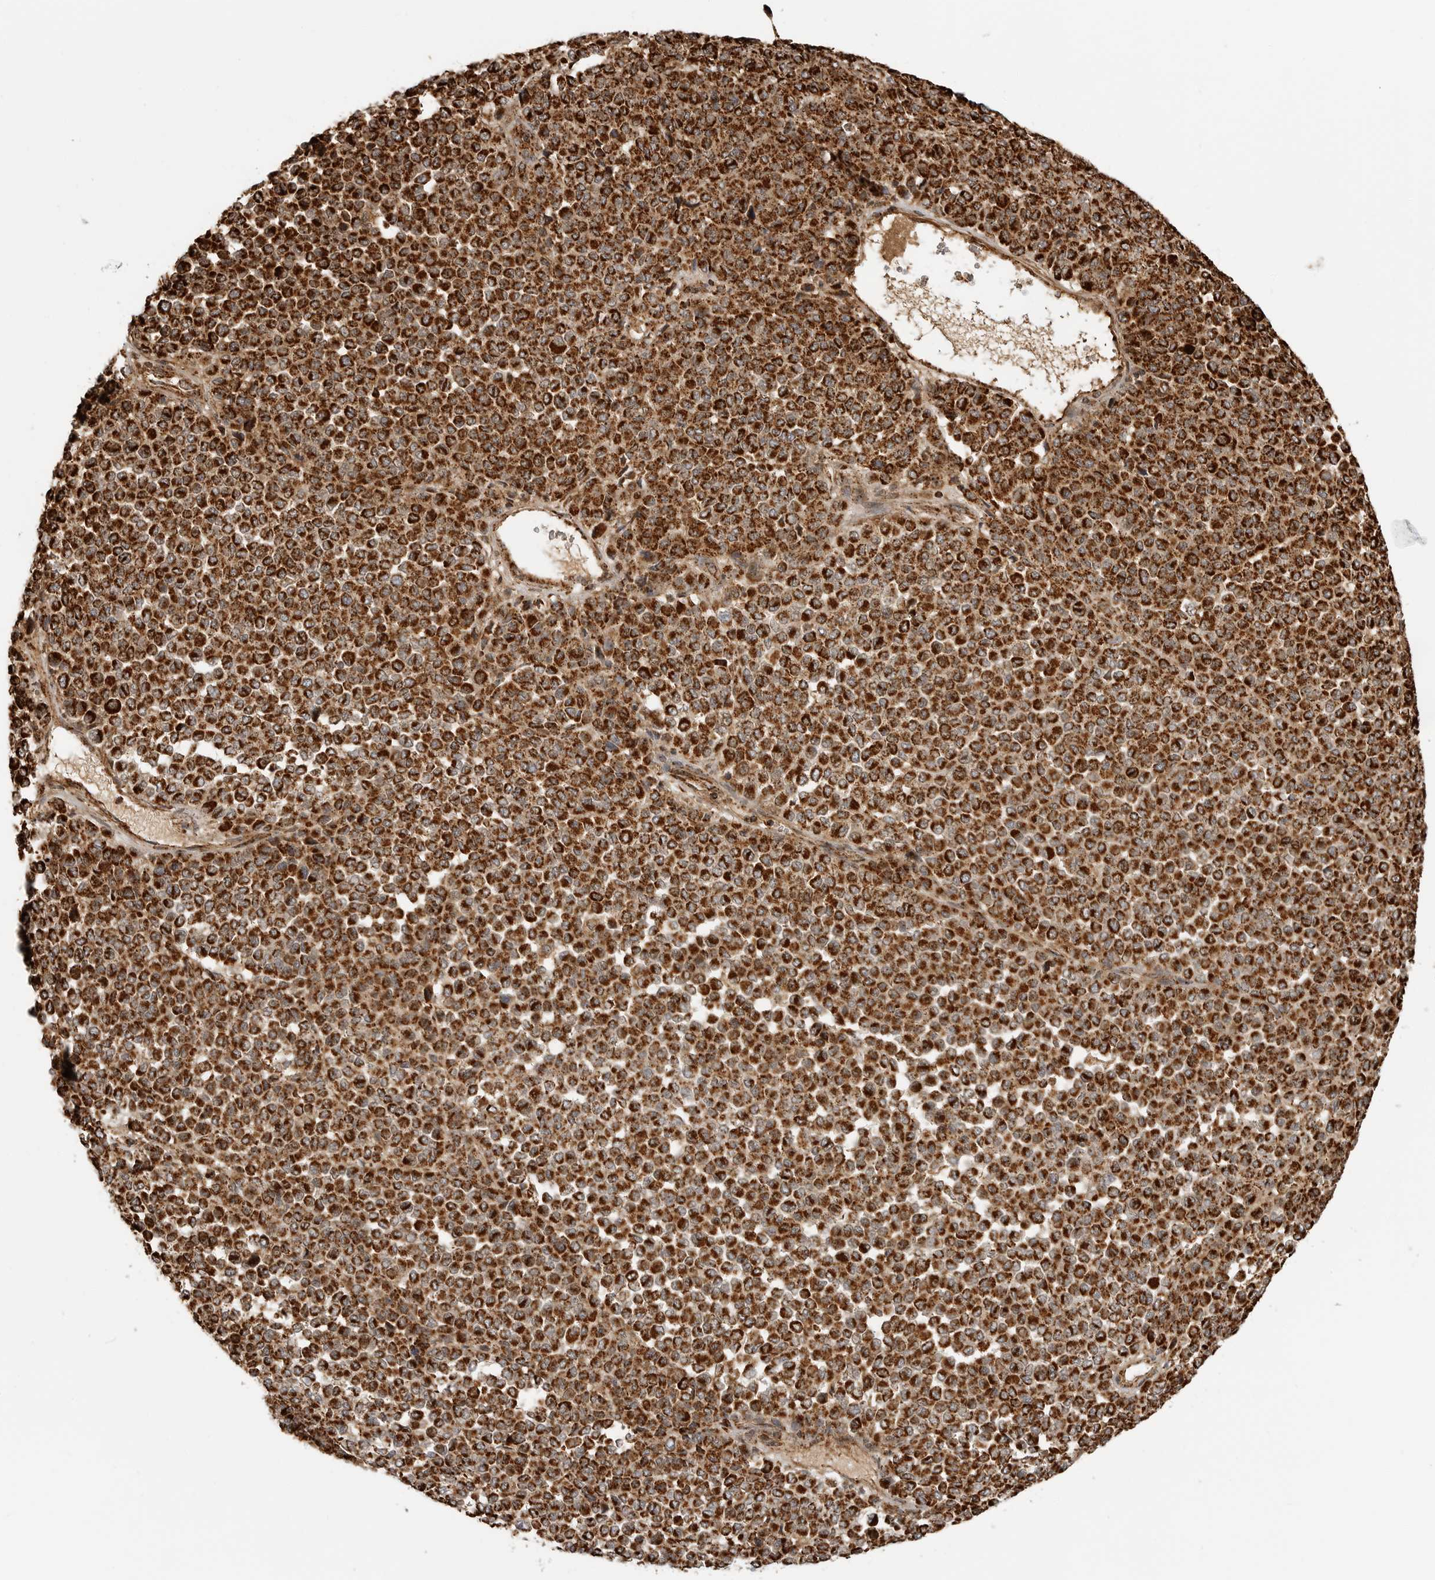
{"staining": {"intensity": "strong", "quantity": ">75%", "location": "cytoplasmic/membranous"}, "tissue": "melanoma", "cell_type": "Tumor cells", "image_type": "cancer", "snomed": [{"axis": "morphology", "description": "Malignant melanoma, Metastatic site"}, {"axis": "topography", "description": "Pancreas"}], "caption": "Immunohistochemistry image of human melanoma stained for a protein (brown), which demonstrates high levels of strong cytoplasmic/membranous expression in approximately >75% of tumor cells.", "gene": "BMP2K", "patient": {"sex": "female", "age": 30}}